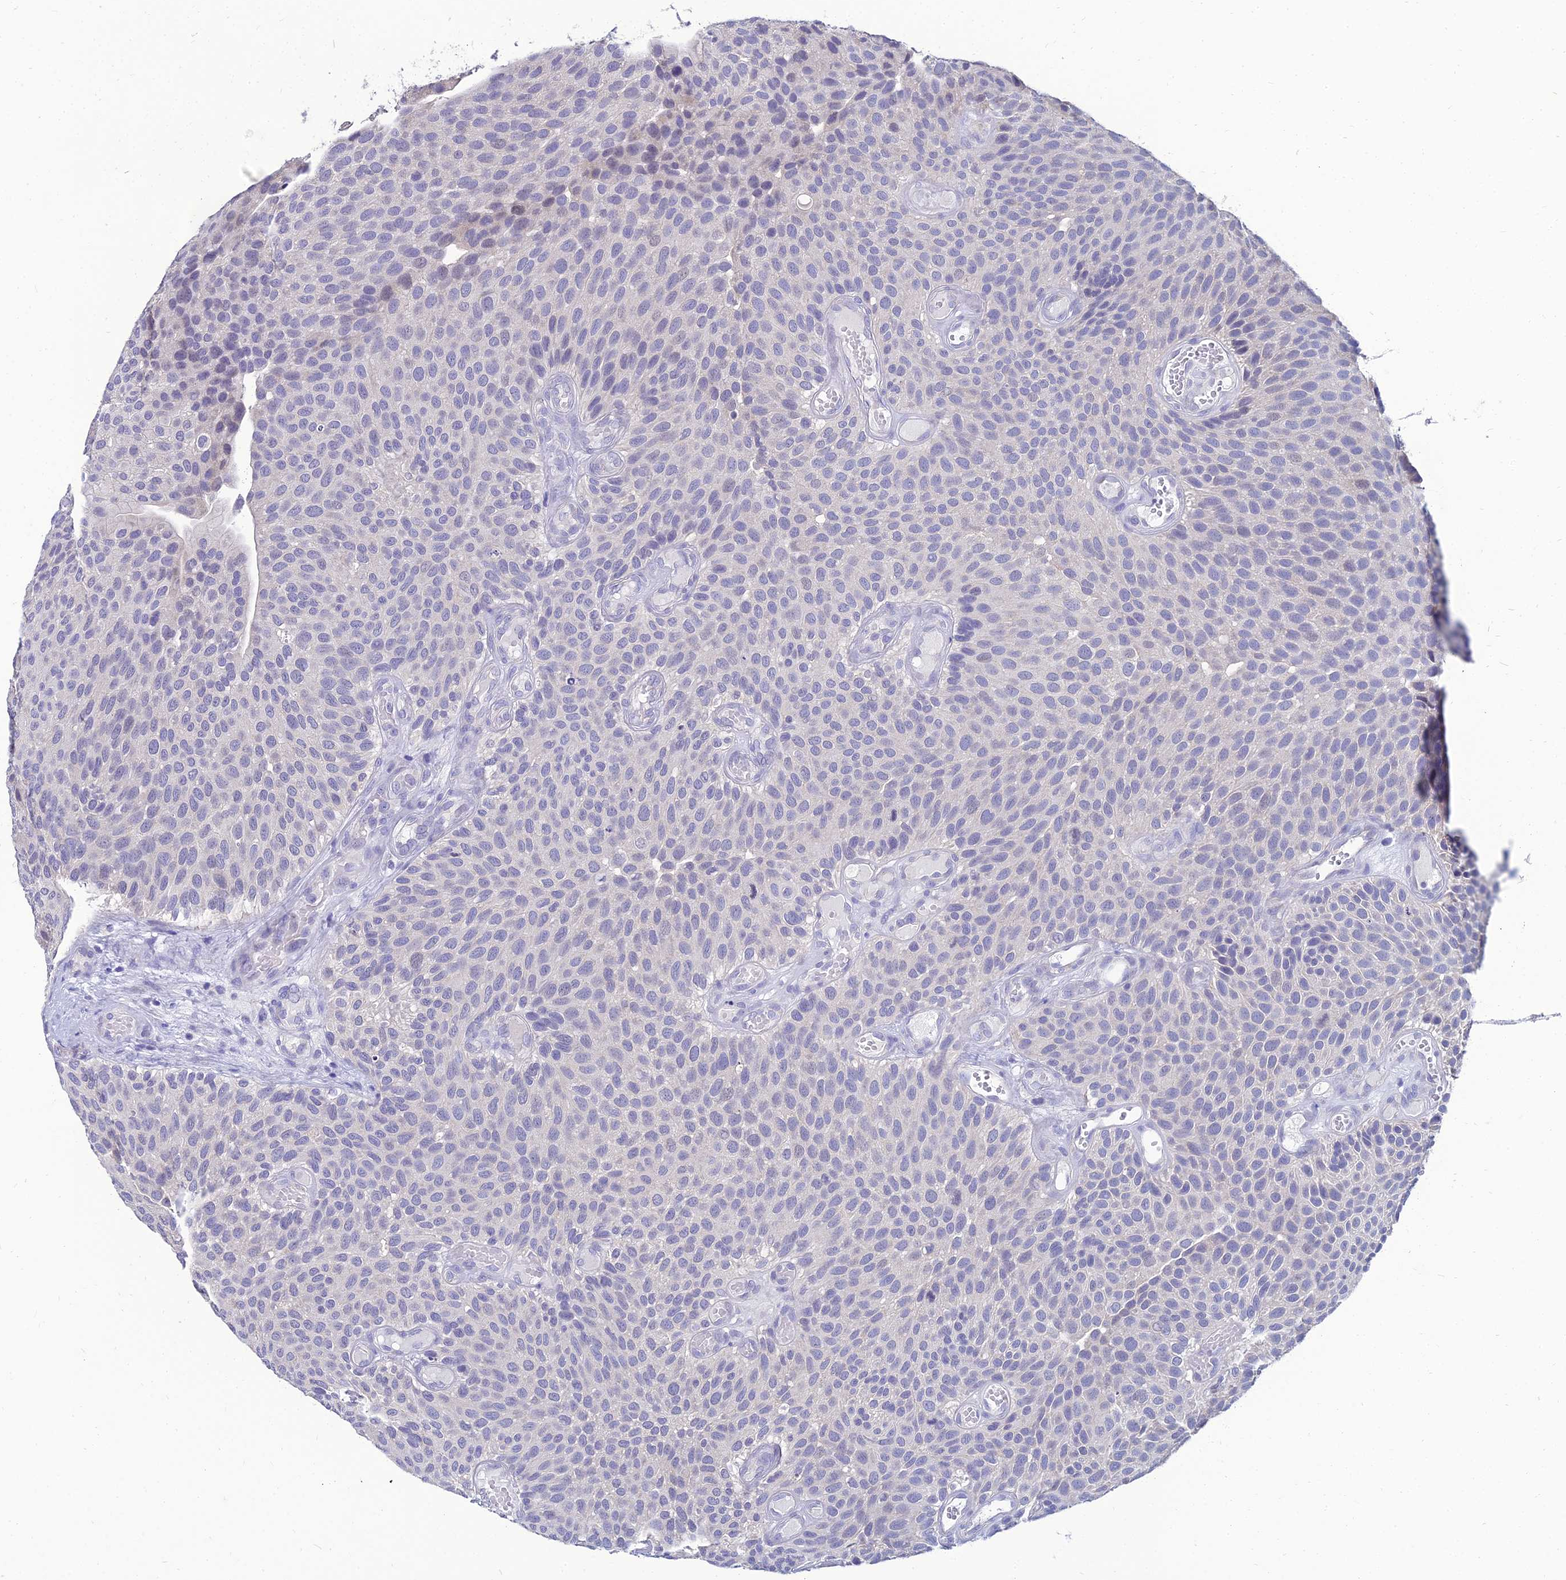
{"staining": {"intensity": "negative", "quantity": "none", "location": "none"}, "tissue": "urothelial cancer", "cell_type": "Tumor cells", "image_type": "cancer", "snomed": [{"axis": "morphology", "description": "Urothelial carcinoma, Low grade"}, {"axis": "topography", "description": "Urinary bladder"}], "caption": "Micrograph shows no significant protein positivity in tumor cells of low-grade urothelial carcinoma. (DAB (3,3'-diaminobenzidine) immunohistochemistry (IHC), high magnification).", "gene": "NPY", "patient": {"sex": "male", "age": 89}}